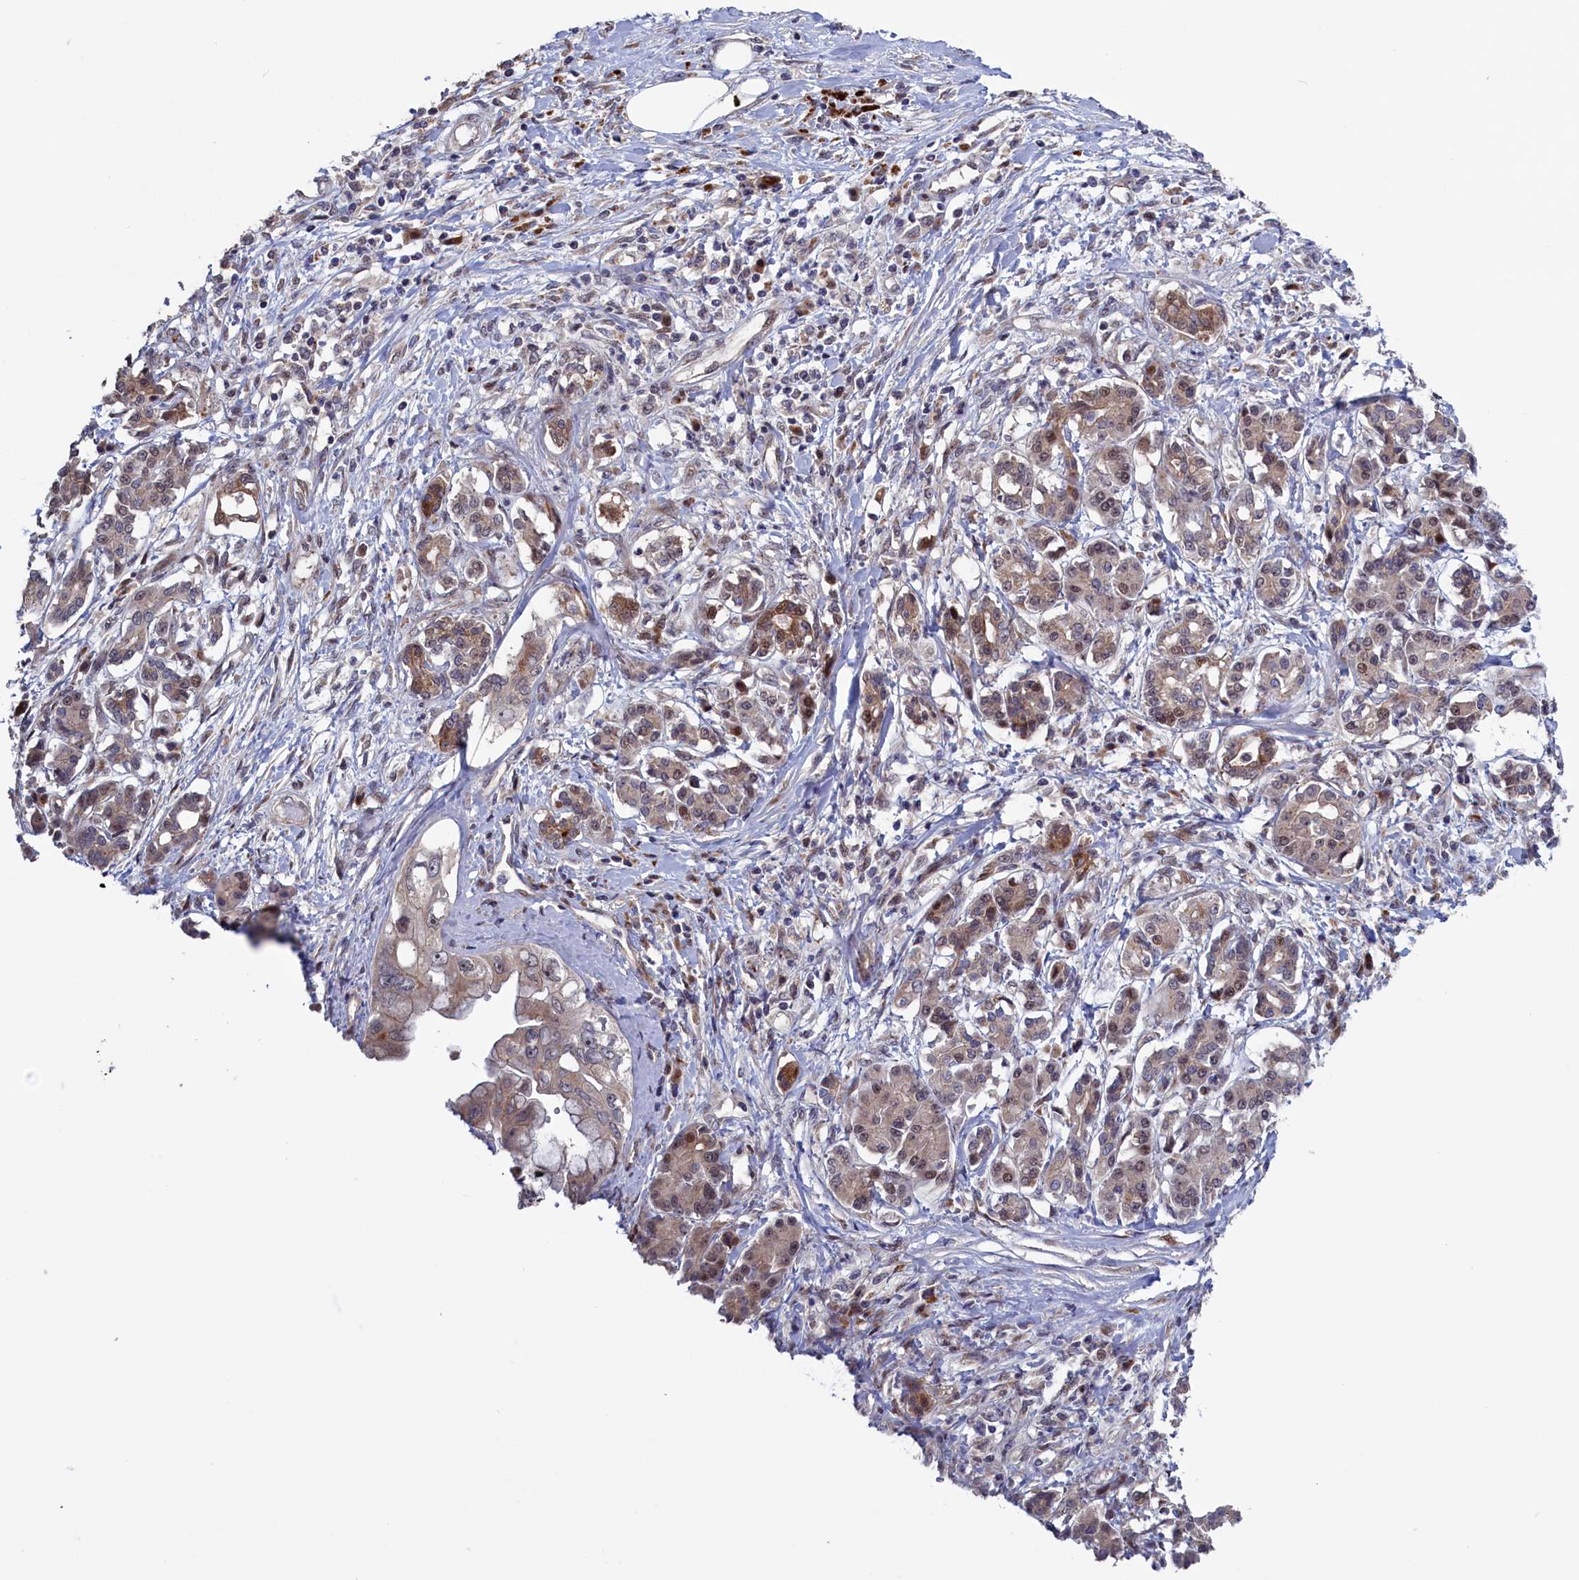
{"staining": {"intensity": "weak", "quantity": "<25%", "location": "cytoplasmic/membranous,nuclear"}, "tissue": "pancreatic cancer", "cell_type": "Tumor cells", "image_type": "cancer", "snomed": [{"axis": "morphology", "description": "Adenocarcinoma, NOS"}, {"axis": "topography", "description": "Pancreas"}], "caption": "Tumor cells show no significant protein expression in pancreatic cancer (adenocarcinoma).", "gene": "LSG1", "patient": {"sex": "female", "age": 56}}